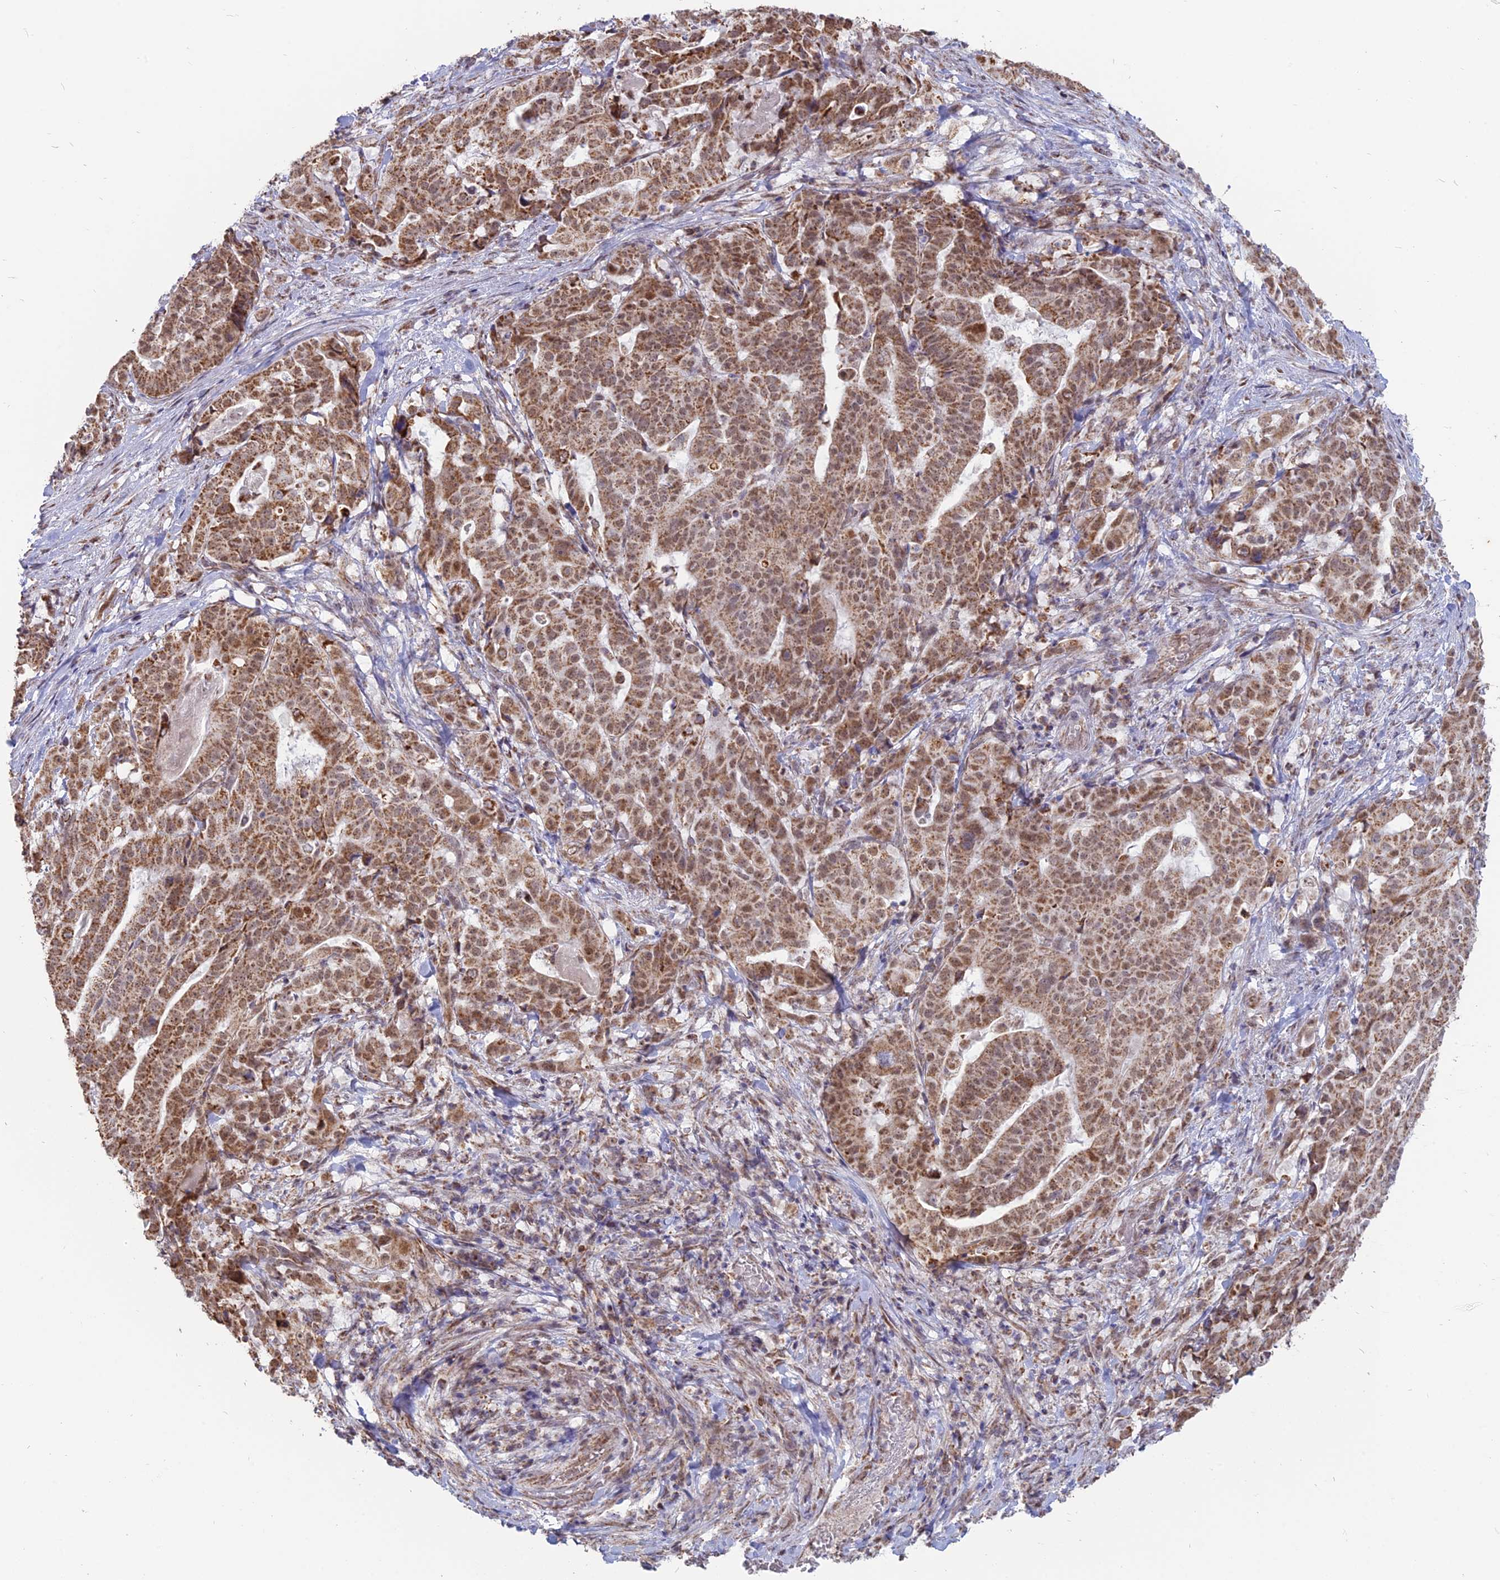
{"staining": {"intensity": "moderate", "quantity": ">75%", "location": "cytoplasmic/membranous,nuclear"}, "tissue": "stomach cancer", "cell_type": "Tumor cells", "image_type": "cancer", "snomed": [{"axis": "morphology", "description": "Adenocarcinoma, NOS"}, {"axis": "topography", "description": "Stomach"}], "caption": "Moderate cytoplasmic/membranous and nuclear positivity is appreciated in approximately >75% of tumor cells in stomach cancer (adenocarcinoma). (Brightfield microscopy of DAB IHC at high magnification).", "gene": "ARHGAP40", "patient": {"sex": "male", "age": 48}}